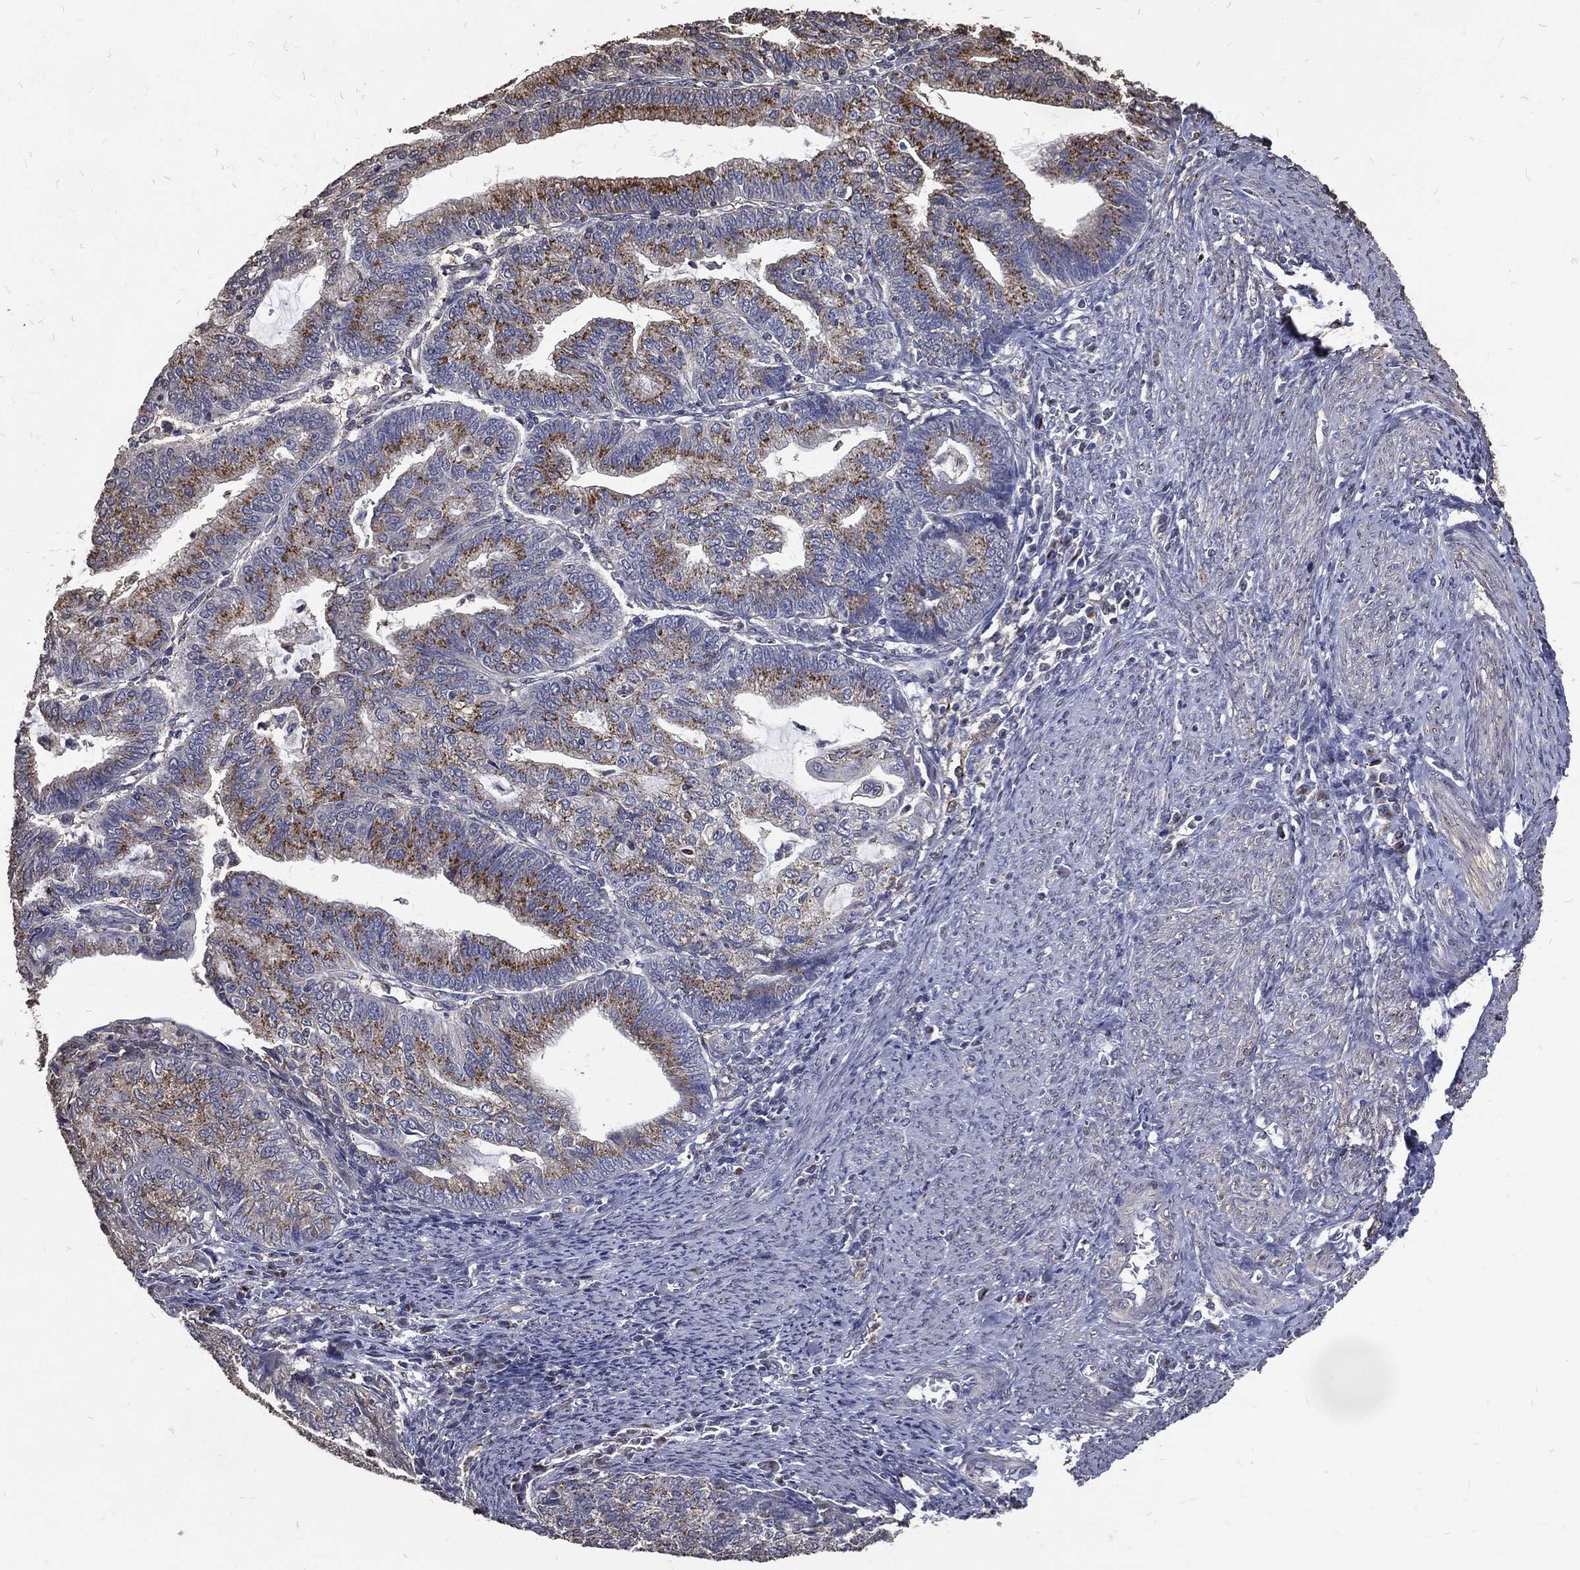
{"staining": {"intensity": "strong", "quantity": ">75%", "location": "cytoplasmic/membranous"}, "tissue": "endometrial cancer", "cell_type": "Tumor cells", "image_type": "cancer", "snomed": [{"axis": "morphology", "description": "Adenocarcinoma, NOS"}, {"axis": "topography", "description": "Endometrium"}], "caption": "Immunohistochemical staining of human endometrial cancer (adenocarcinoma) demonstrates strong cytoplasmic/membranous protein staining in about >75% of tumor cells.", "gene": "GPR183", "patient": {"sex": "female", "age": 82}}